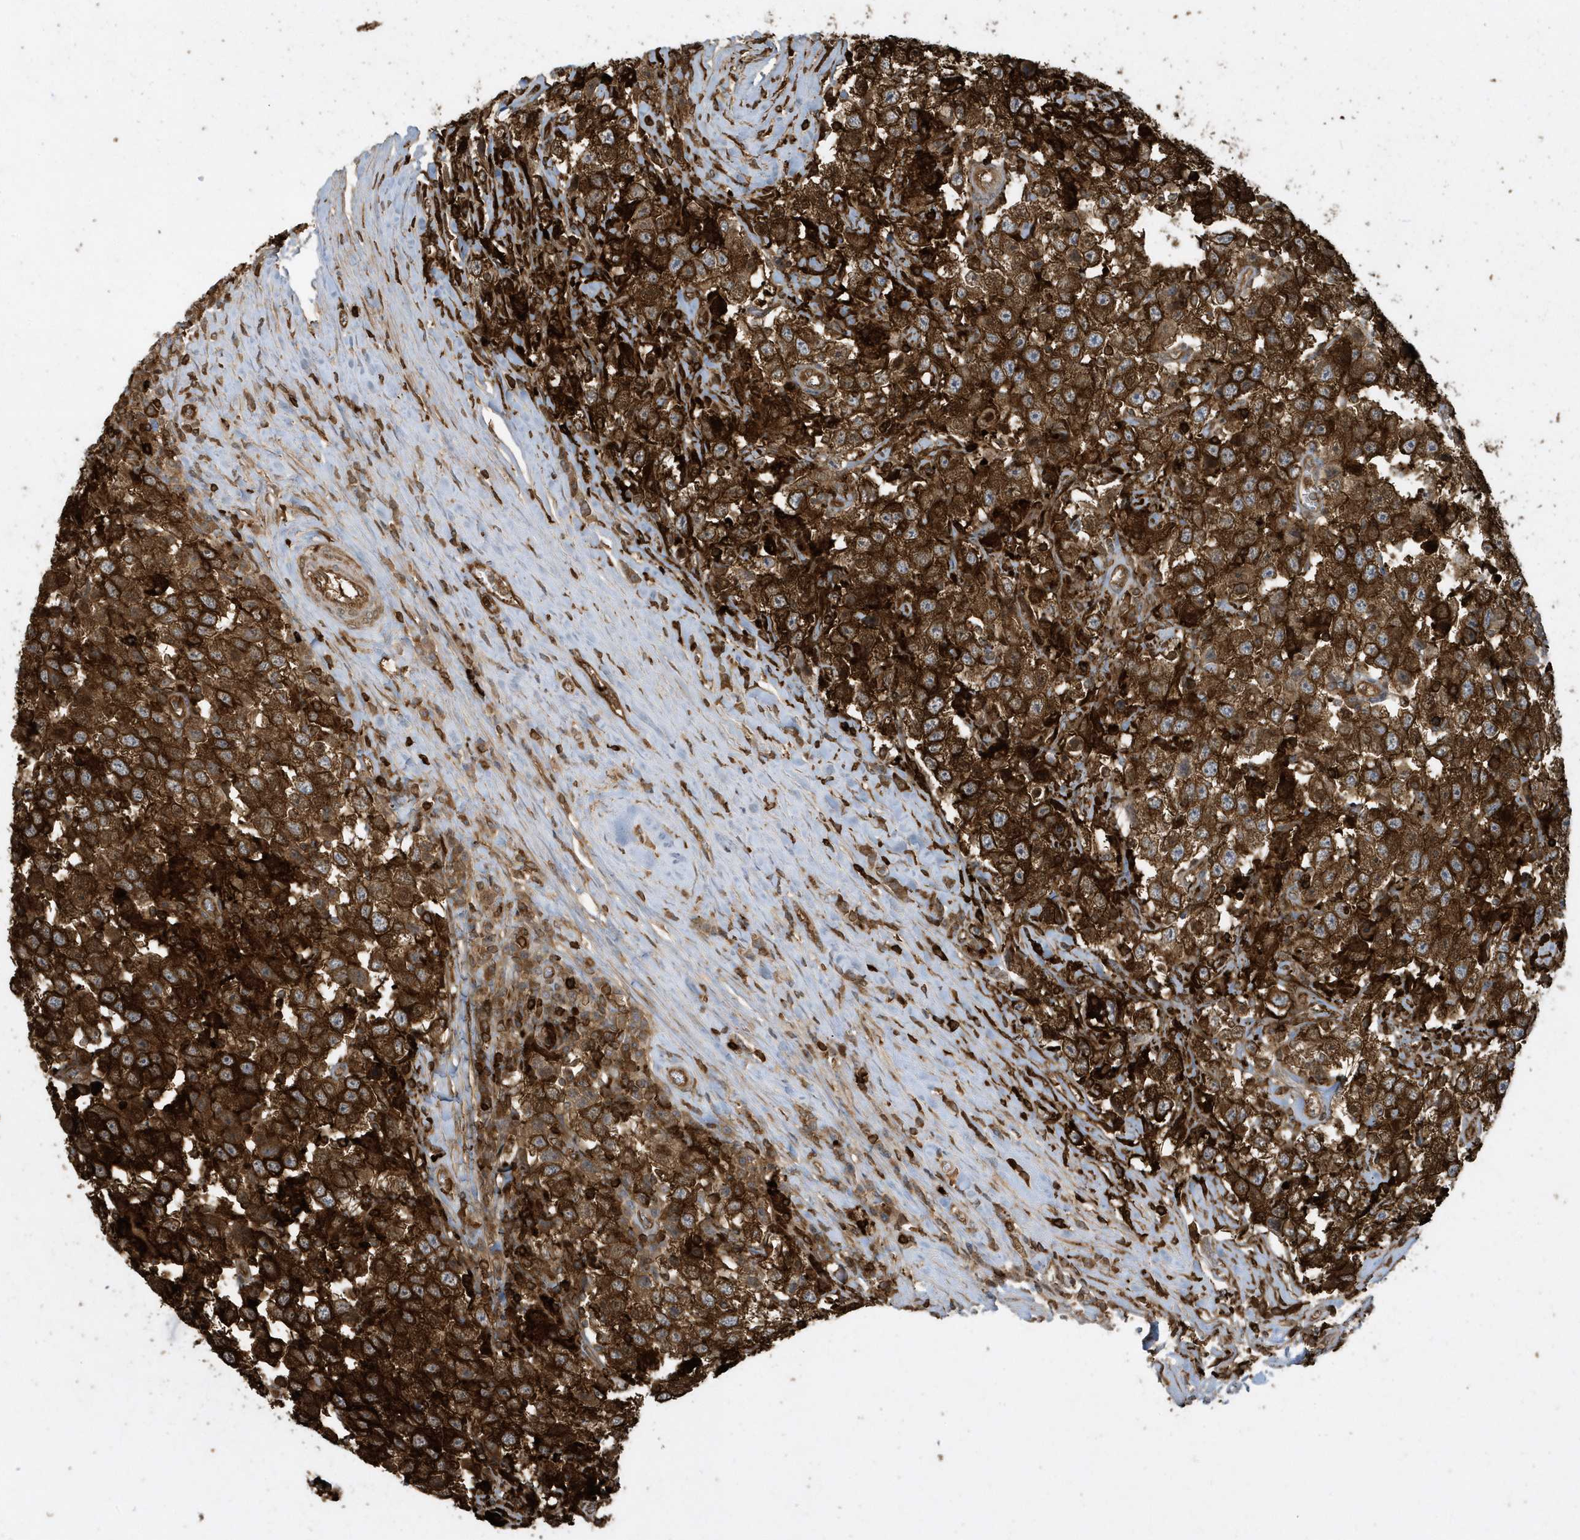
{"staining": {"intensity": "strong", "quantity": ">75%", "location": "cytoplasmic/membranous"}, "tissue": "testis cancer", "cell_type": "Tumor cells", "image_type": "cancer", "snomed": [{"axis": "morphology", "description": "Seminoma, NOS"}, {"axis": "topography", "description": "Testis"}], "caption": "DAB (3,3'-diaminobenzidine) immunohistochemical staining of testis cancer (seminoma) exhibits strong cytoplasmic/membranous protein expression in approximately >75% of tumor cells.", "gene": "CLCN6", "patient": {"sex": "male", "age": 41}}